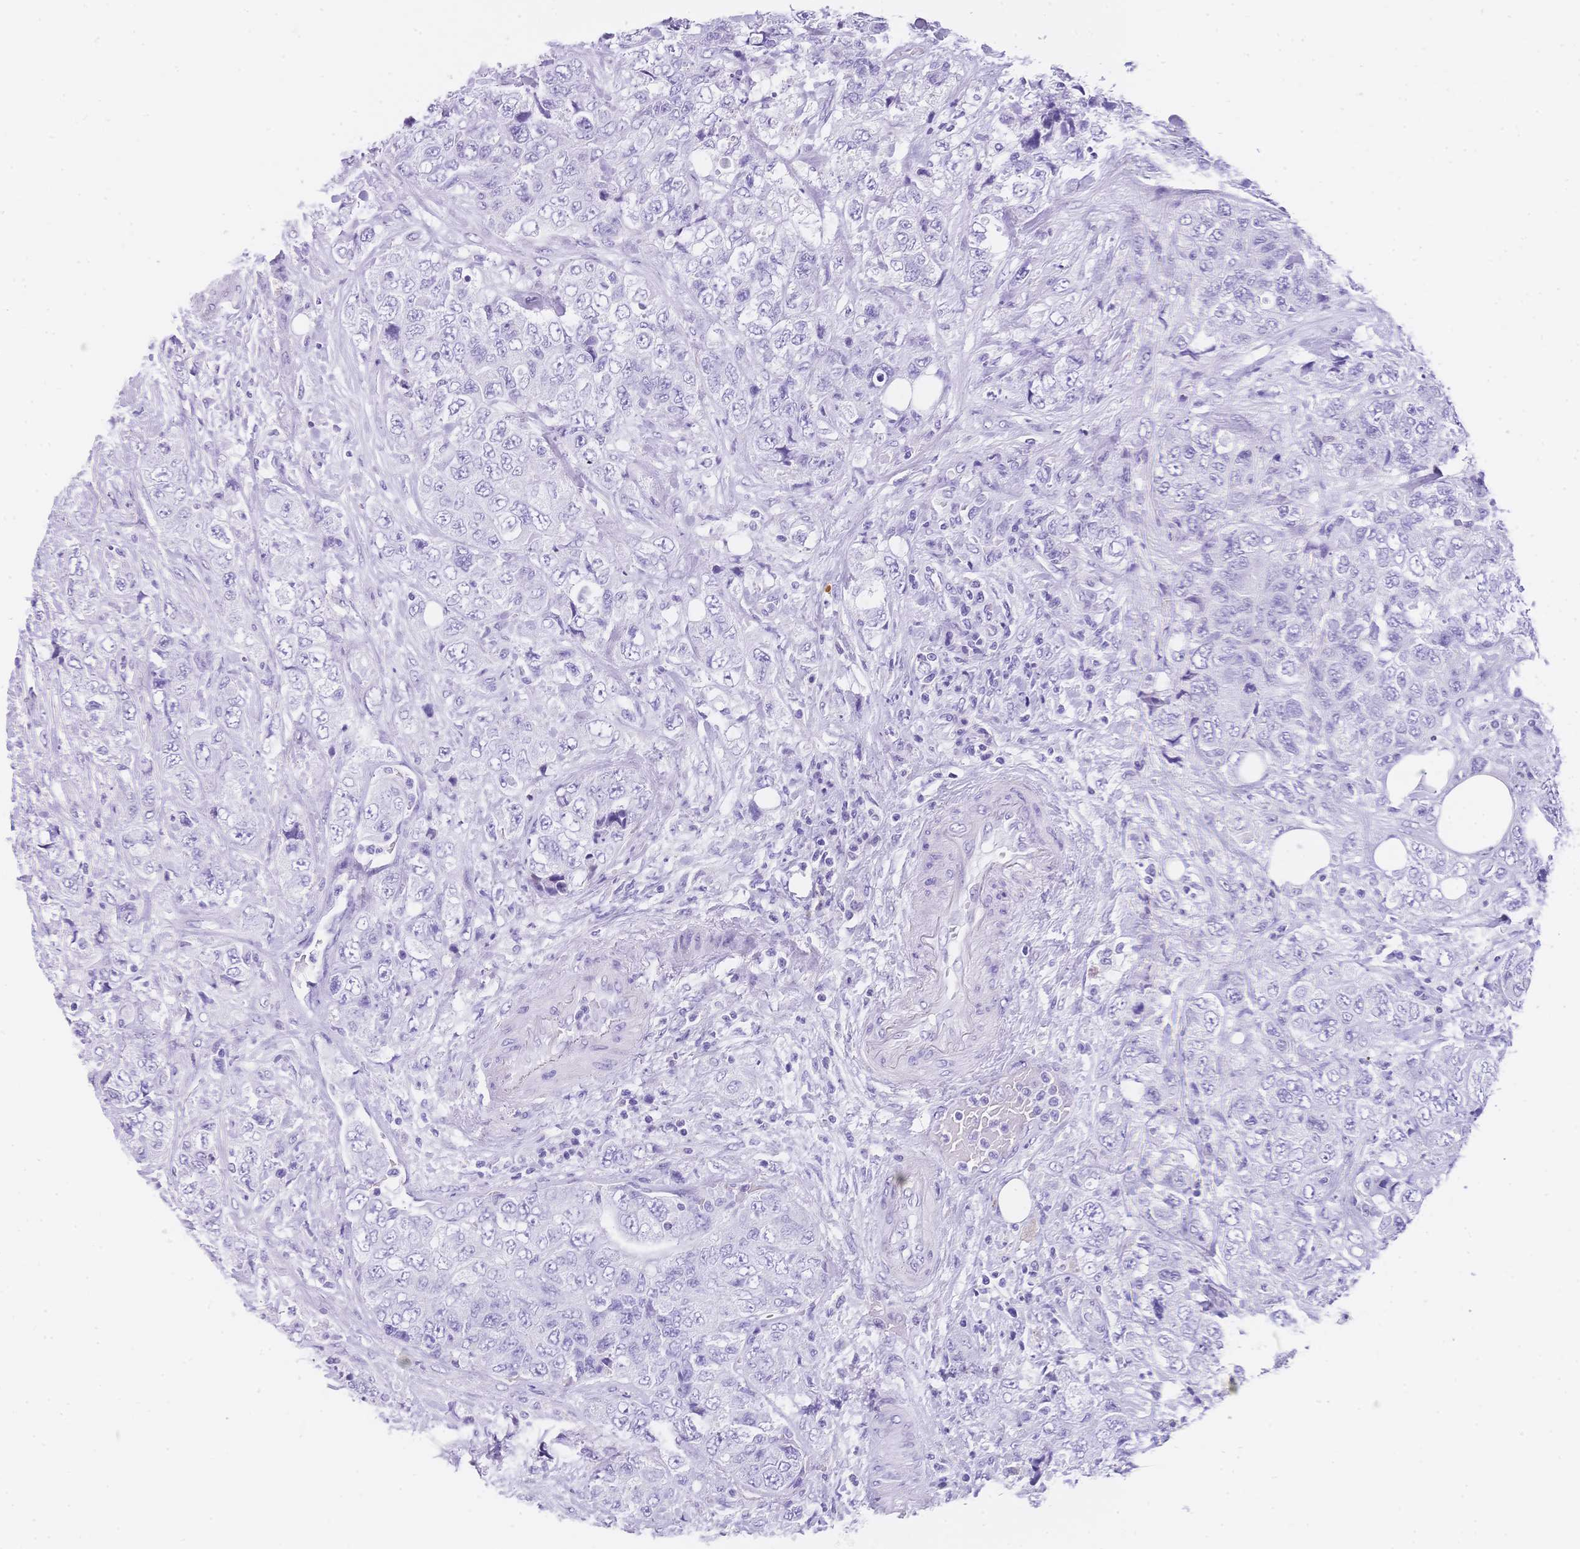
{"staining": {"intensity": "negative", "quantity": "none", "location": "none"}, "tissue": "urothelial cancer", "cell_type": "Tumor cells", "image_type": "cancer", "snomed": [{"axis": "morphology", "description": "Urothelial carcinoma, High grade"}, {"axis": "topography", "description": "Urinary bladder"}], "caption": "An immunohistochemistry (IHC) photomicrograph of urothelial cancer is shown. There is no staining in tumor cells of urothelial cancer. (DAB (3,3'-diaminobenzidine) immunohistochemistry (IHC), high magnification).", "gene": "MUC21", "patient": {"sex": "female", "age": 78}}